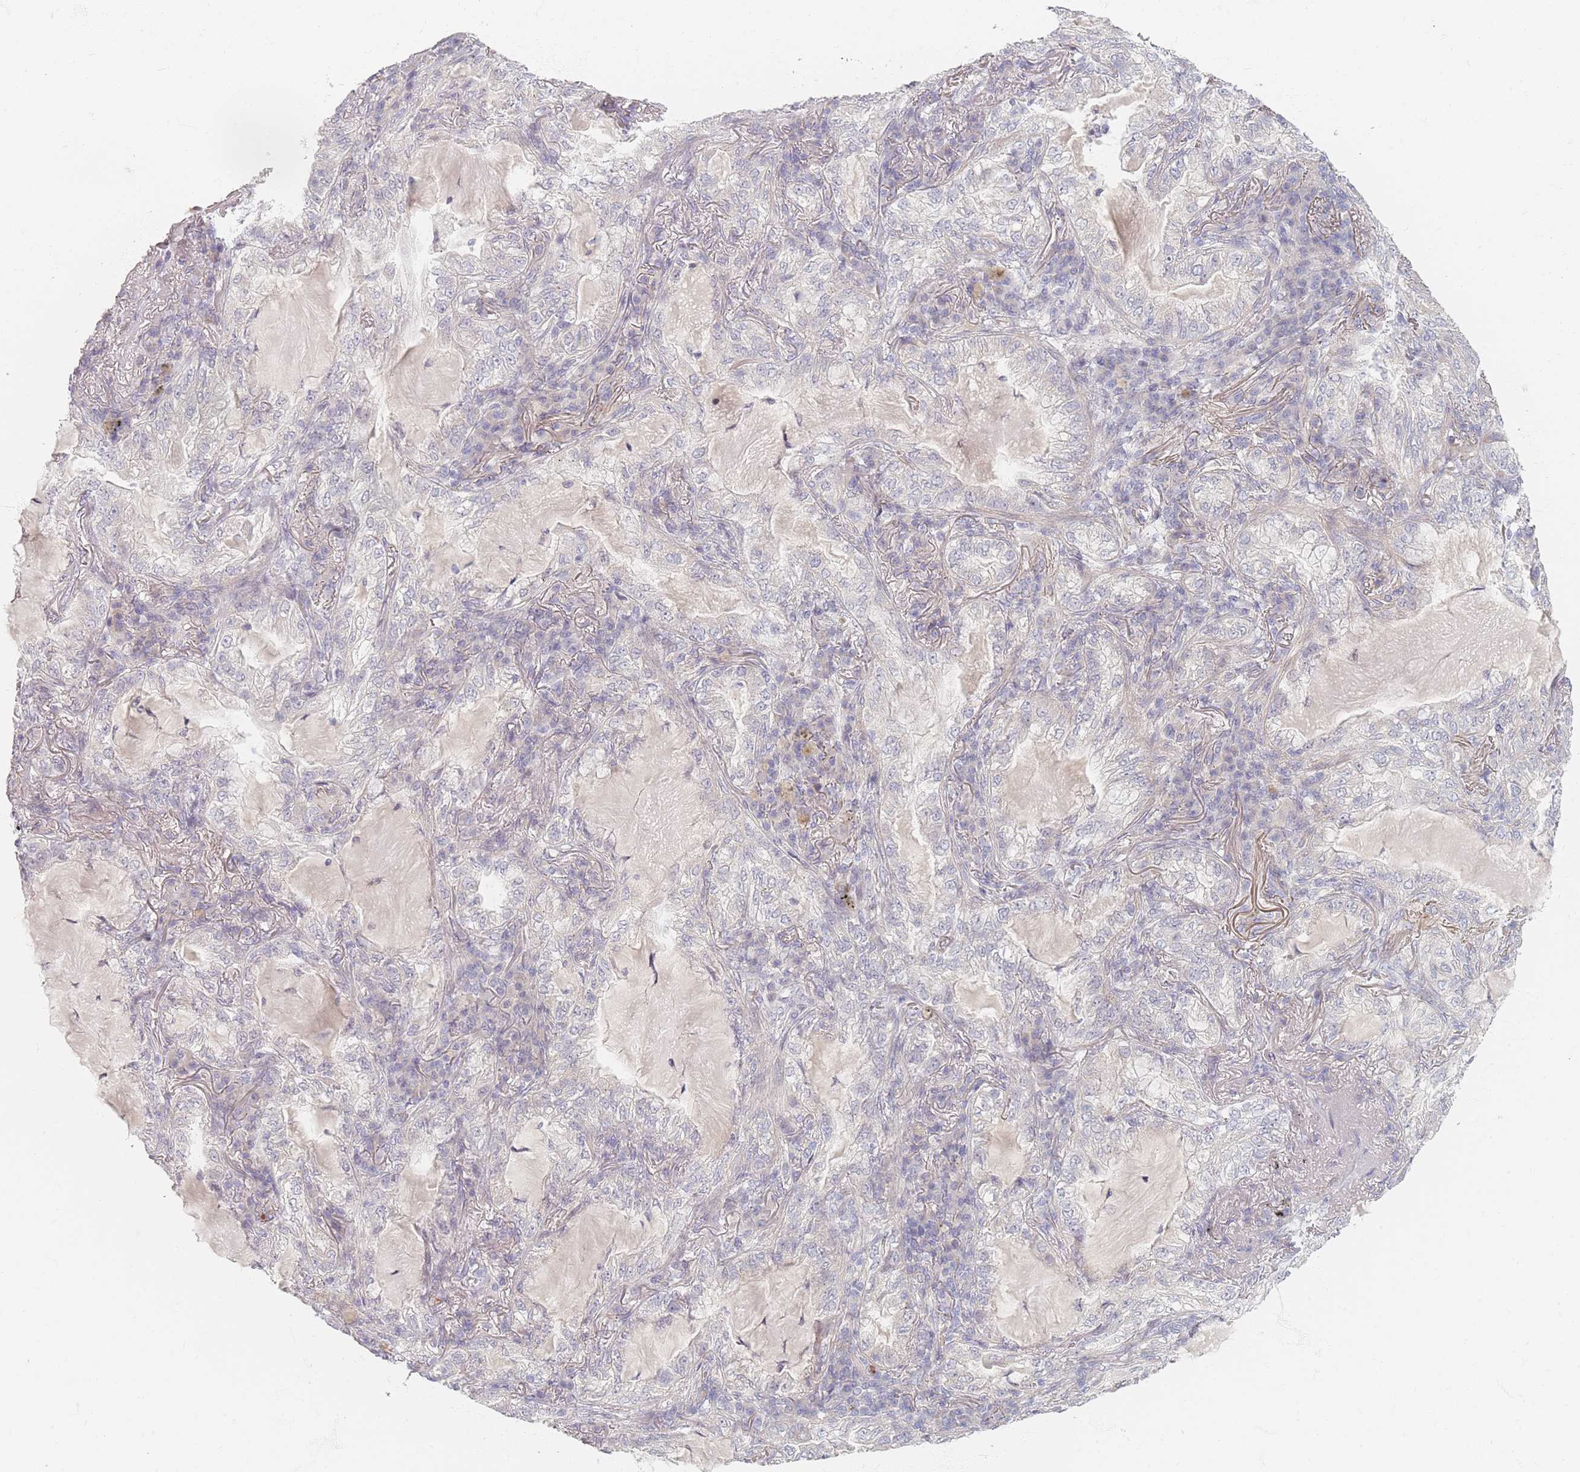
{"staining": {"intensity": "negative", "quantity": "none", "location": "none"}, "tissue": "lung cancer", "cell_type": "Tumor cells", "image_type": "cancer", "snomed": [{"axis": "morphology", "description": "Adenocarcinoma, NOS"}, {"axis": "topography", "description": "Lung"}], "caption": "A high-resolution image shows immunohistochemistry (IHC) staining of lung adenocarcinoma, which shows no significant positivity in tumor cells.", "gene": "TMOD1", "patient": {"sex": "female", "age": 73}}